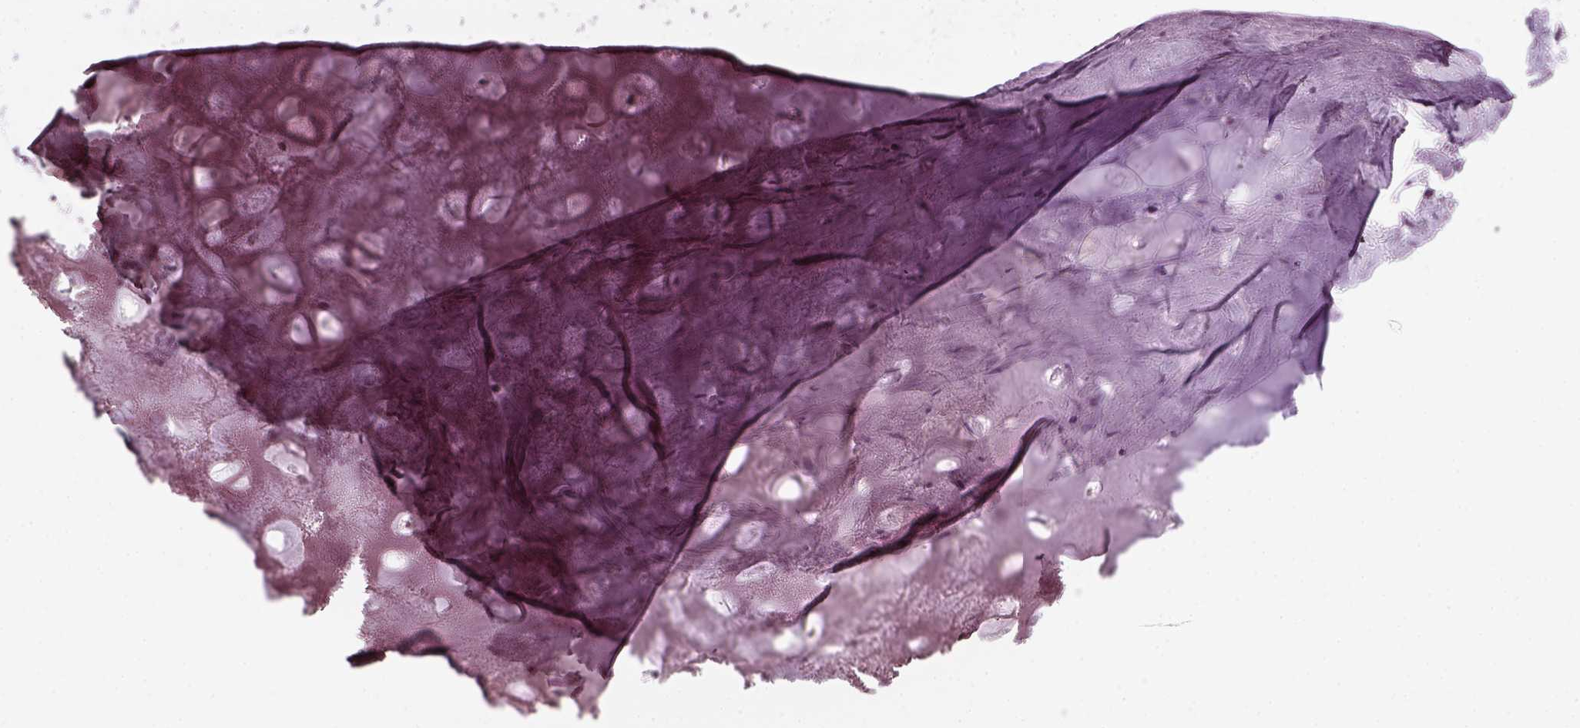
{"staining": {"intensity": "negative", "quantity": "none", "location": "none"}, "tissue": "adipose tissue", "cell_type": "Adipocytes", "image_type": "normal", "snomed": [{"axis": "morphology", "description": "Normal tissue, NOS"}, {"axis": "topography", "description": "Cartilage tissue"}], "caption": "The photomicrograph demonstrates no staining of adipocytes in benign adipose tissue. (Immunohistochemistry, brightfield microscopy, high magnification).", "gene": "KRT75", "patient": {"sex": "male", "age": 57}}